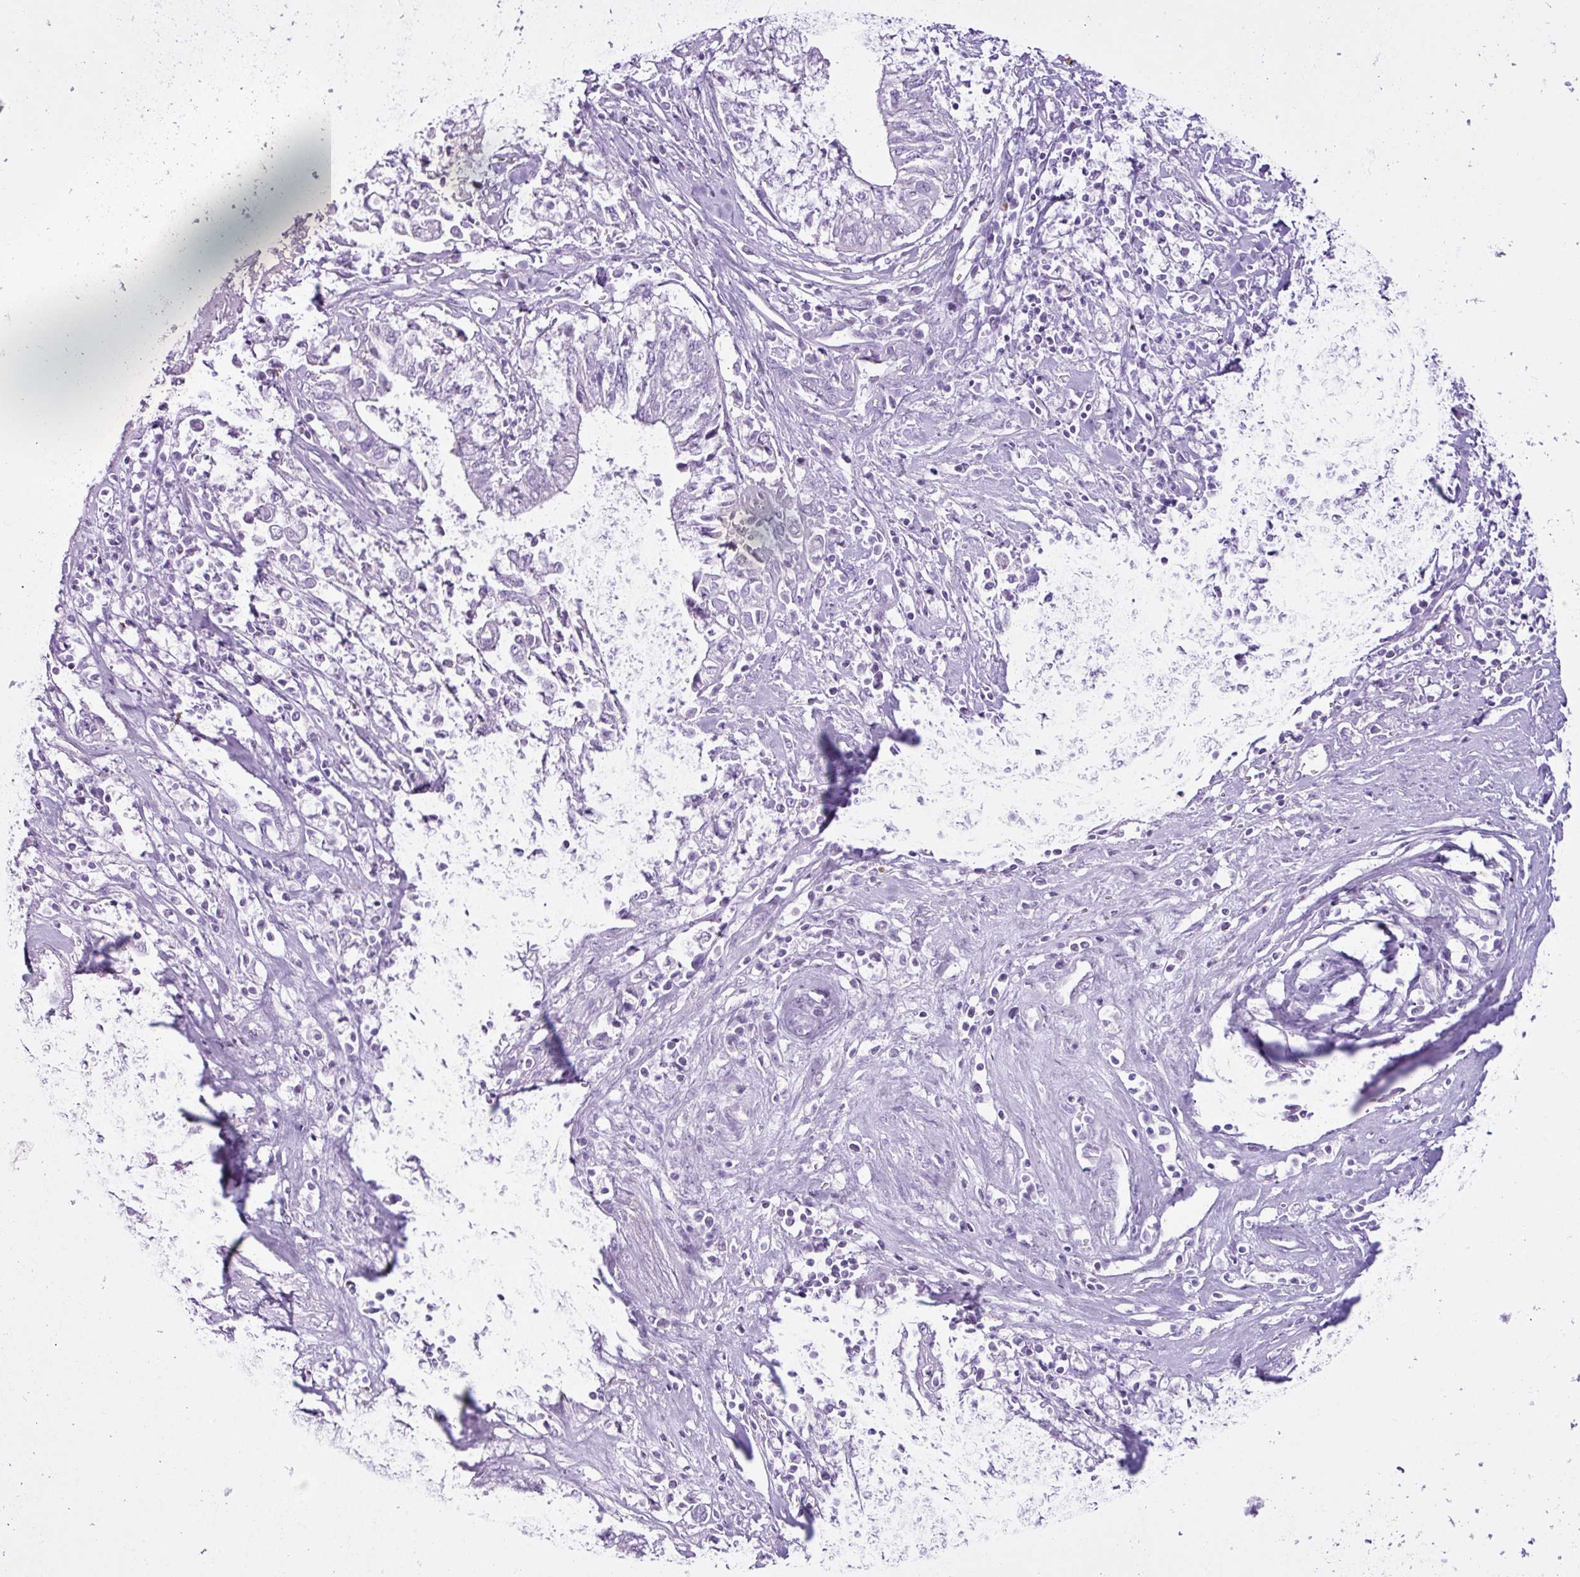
{"staining": {"intensity": "negative", "quantity": "none", "location": "none"}, "tissue": "cervical cancer", "cell_type": "Tumor cells", "image_type": "cancer", "snomed": [{"axis": "morphology", "description": "Adenocarcinoma, NOS"}, {"axis": "topography", "description": "Cervix"}], "caption": "Tumor cells show no significant protein staining in adenocarcinoma (cervical).", "gene": "LILRB4", "patient": {"sex": "female", "age": 44}}